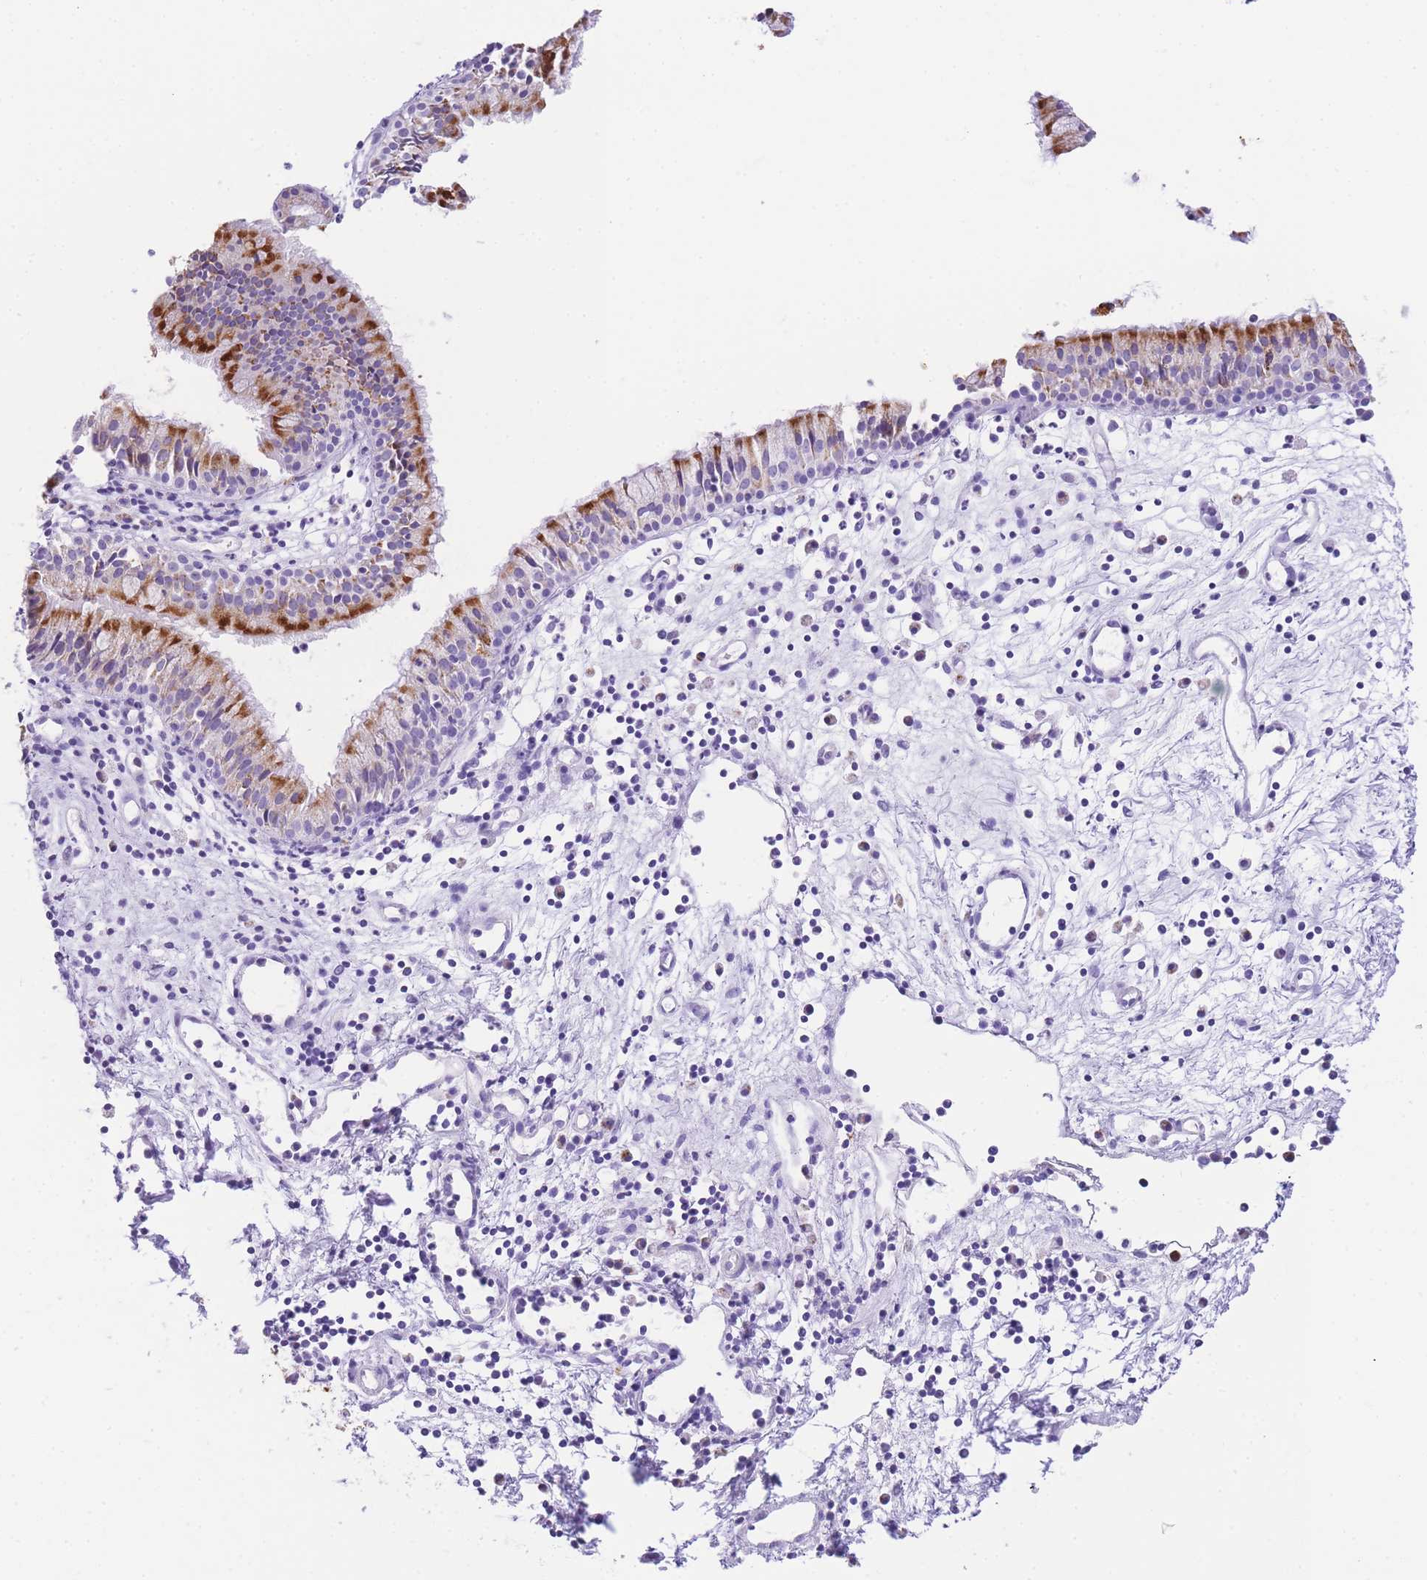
{"staining": {"intensity": "strong", "quantity": "25%-75%", "location": "cytoplasmic/membranous"}, "tissue": "nasopharynx", "cell_type": "Respiratory epithelial cells", "image_type": "normal", "snomed": [{"axis": "morphology", "description": "Normal tissue, NOS"}, {"axis": "topography", "description": "Nasopharynx"}], "caption": "An image showing strong cytoplasmic/membranous staining in approximately 25%-75% of respiratory epithelial cells in normal nasopharynx, as visualized by brown immunohistochemical staining.", "gene": "NKD2", "patient": {"sex": "male", "age": 82}}